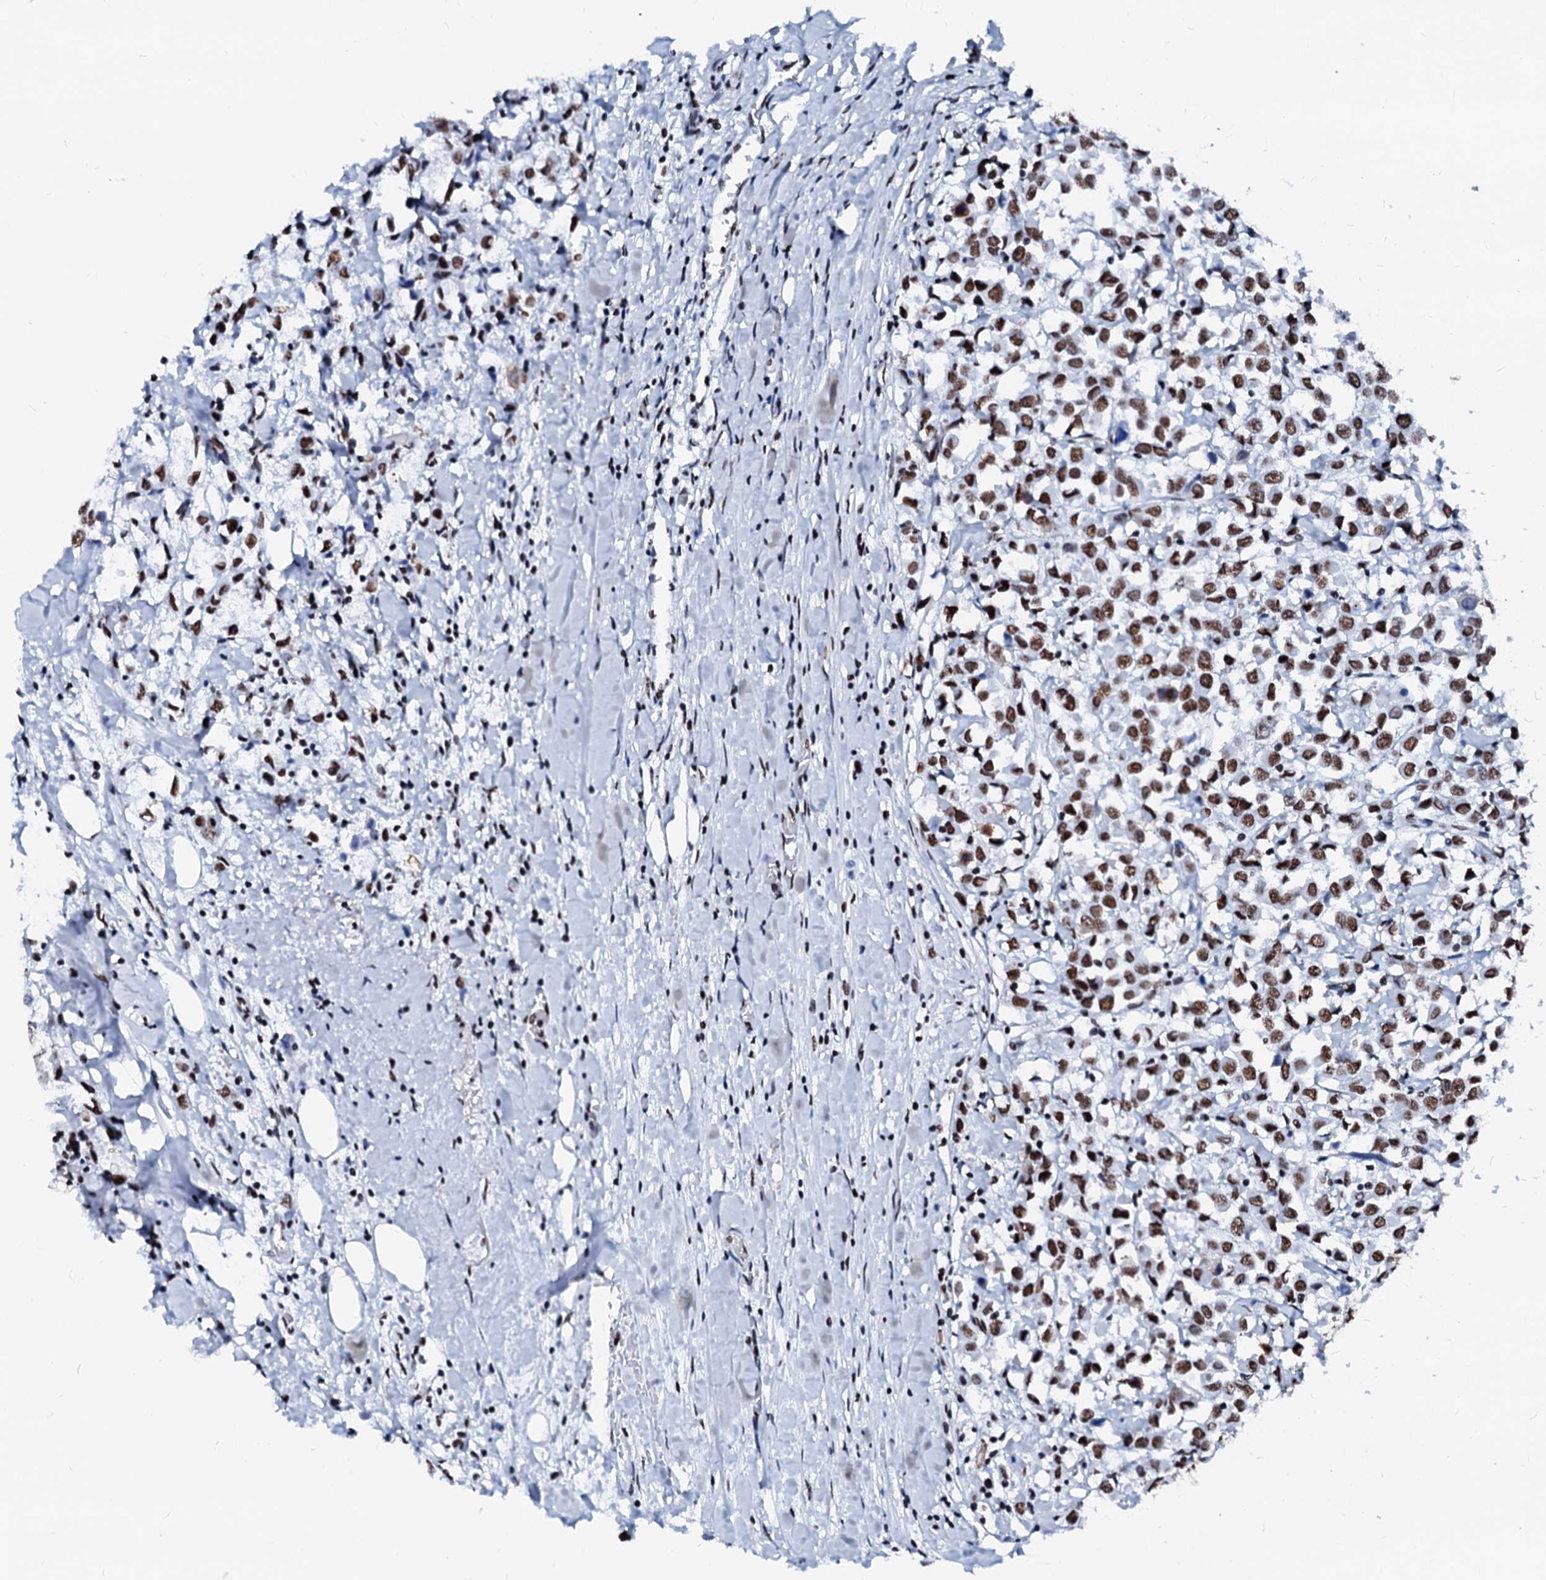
{"staining": {"intensity": "moderate", "quantity": ">75%", "location": "nuclear"}, "tissue": "breast cancer", "cell_type": "Tumor cells", "image_type": "cancer", "snomed": [{"axis": "morphology", "description": "Duct carcinoma"}, {"axis": "topography", "description": "Breast"}], "caption": "Protein analysis of breast cancer (intraductal carcinoma) tissue shows moderate nuclear positivity in about >75% of tumor cells. Nuclei are stained in blue.", "gene": "RALY", "patient": {"sex": "female", "age": 61}}